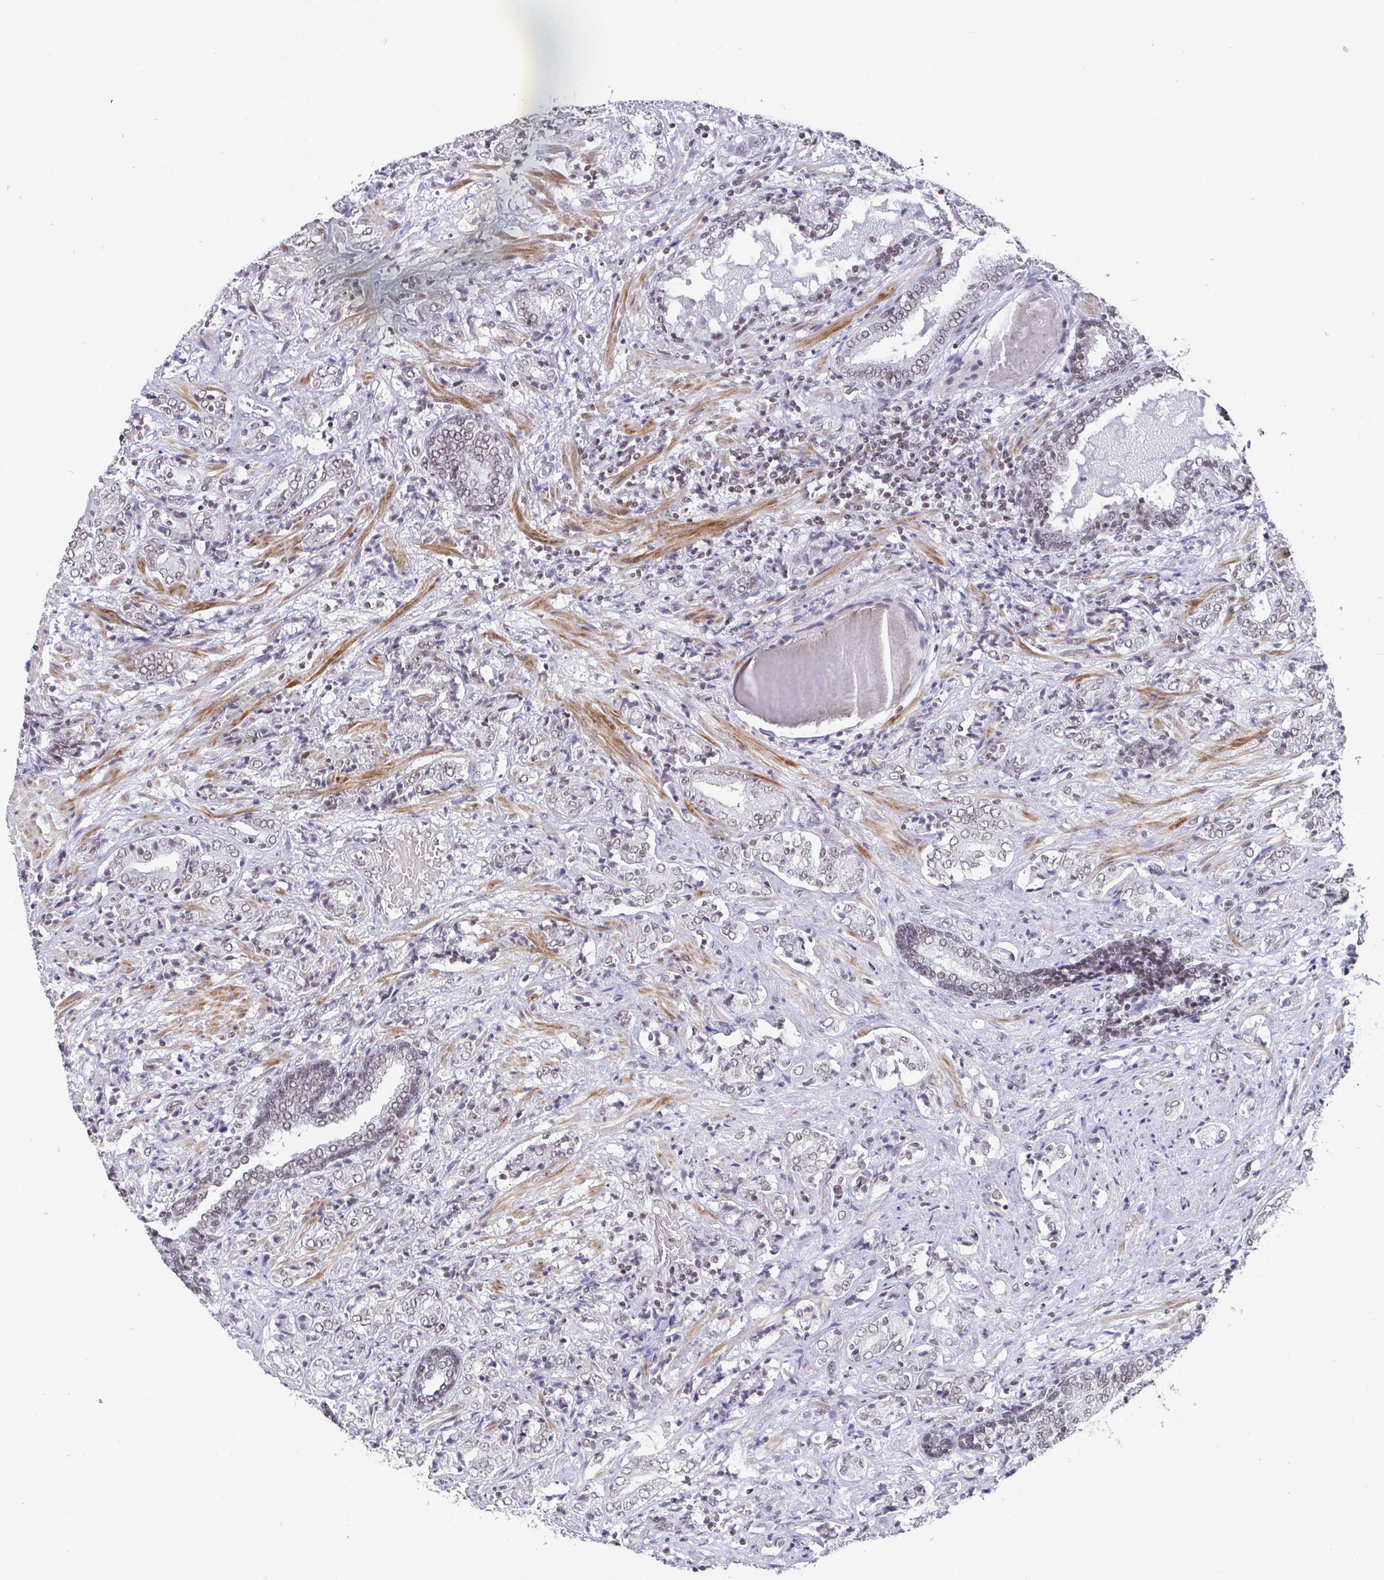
{"staining": {"intensity": "weak", "quantity": "<25%", "location": "nuclear"}, "tissue": "prostate cancer", "cell_type": "Tumor cells", "image_type": "cancer", "snomed": [{"axis": "morphology", "description": "Adenocarcinoma, High grade"}, {"axis": "topography", "description": "Prostate"}], "caption": "Tumor cells are negative for protein expression in human prostate cancer.", "gene": "CTCF", "patient": {"sex": "male", "age": 62}}